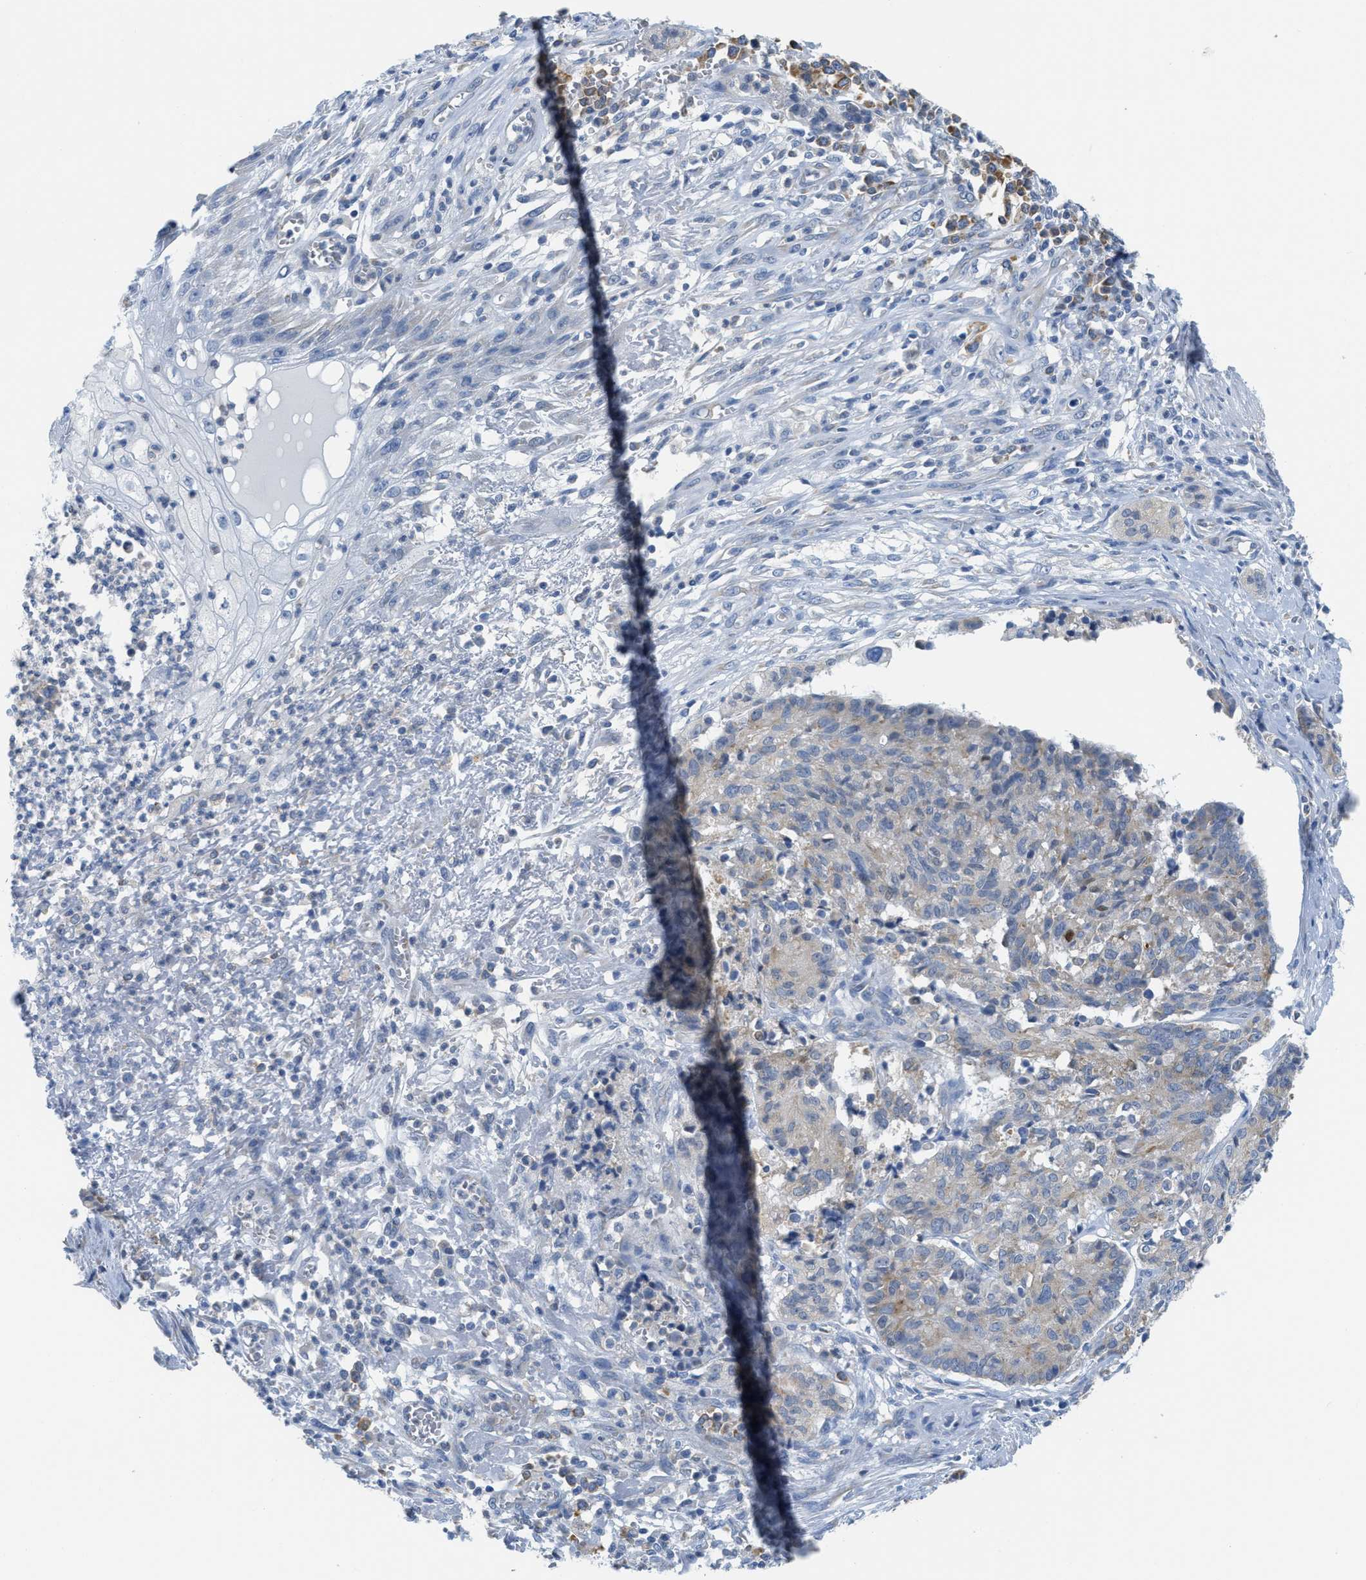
{"staining": {"intensity": "weak", "quantity": "<25%", "location": "cytoplasmic/membranous"}, "tissue": "cervical cancer", "cell_type": "Tumor cells", "image_type": "cancer", "snomed": [{"axis": "morphology", "description": "Squamous cell carcinoma, NOS"}, {"axis": "topography", "description": "Cervix"}], "caption": "Immunohistochemical staining of human cervical squamous cell carcinoma shows no significant positivity in tumor cells.", "gene": "PTDSS1", "patient": {"sex": "female", "age": 35}}